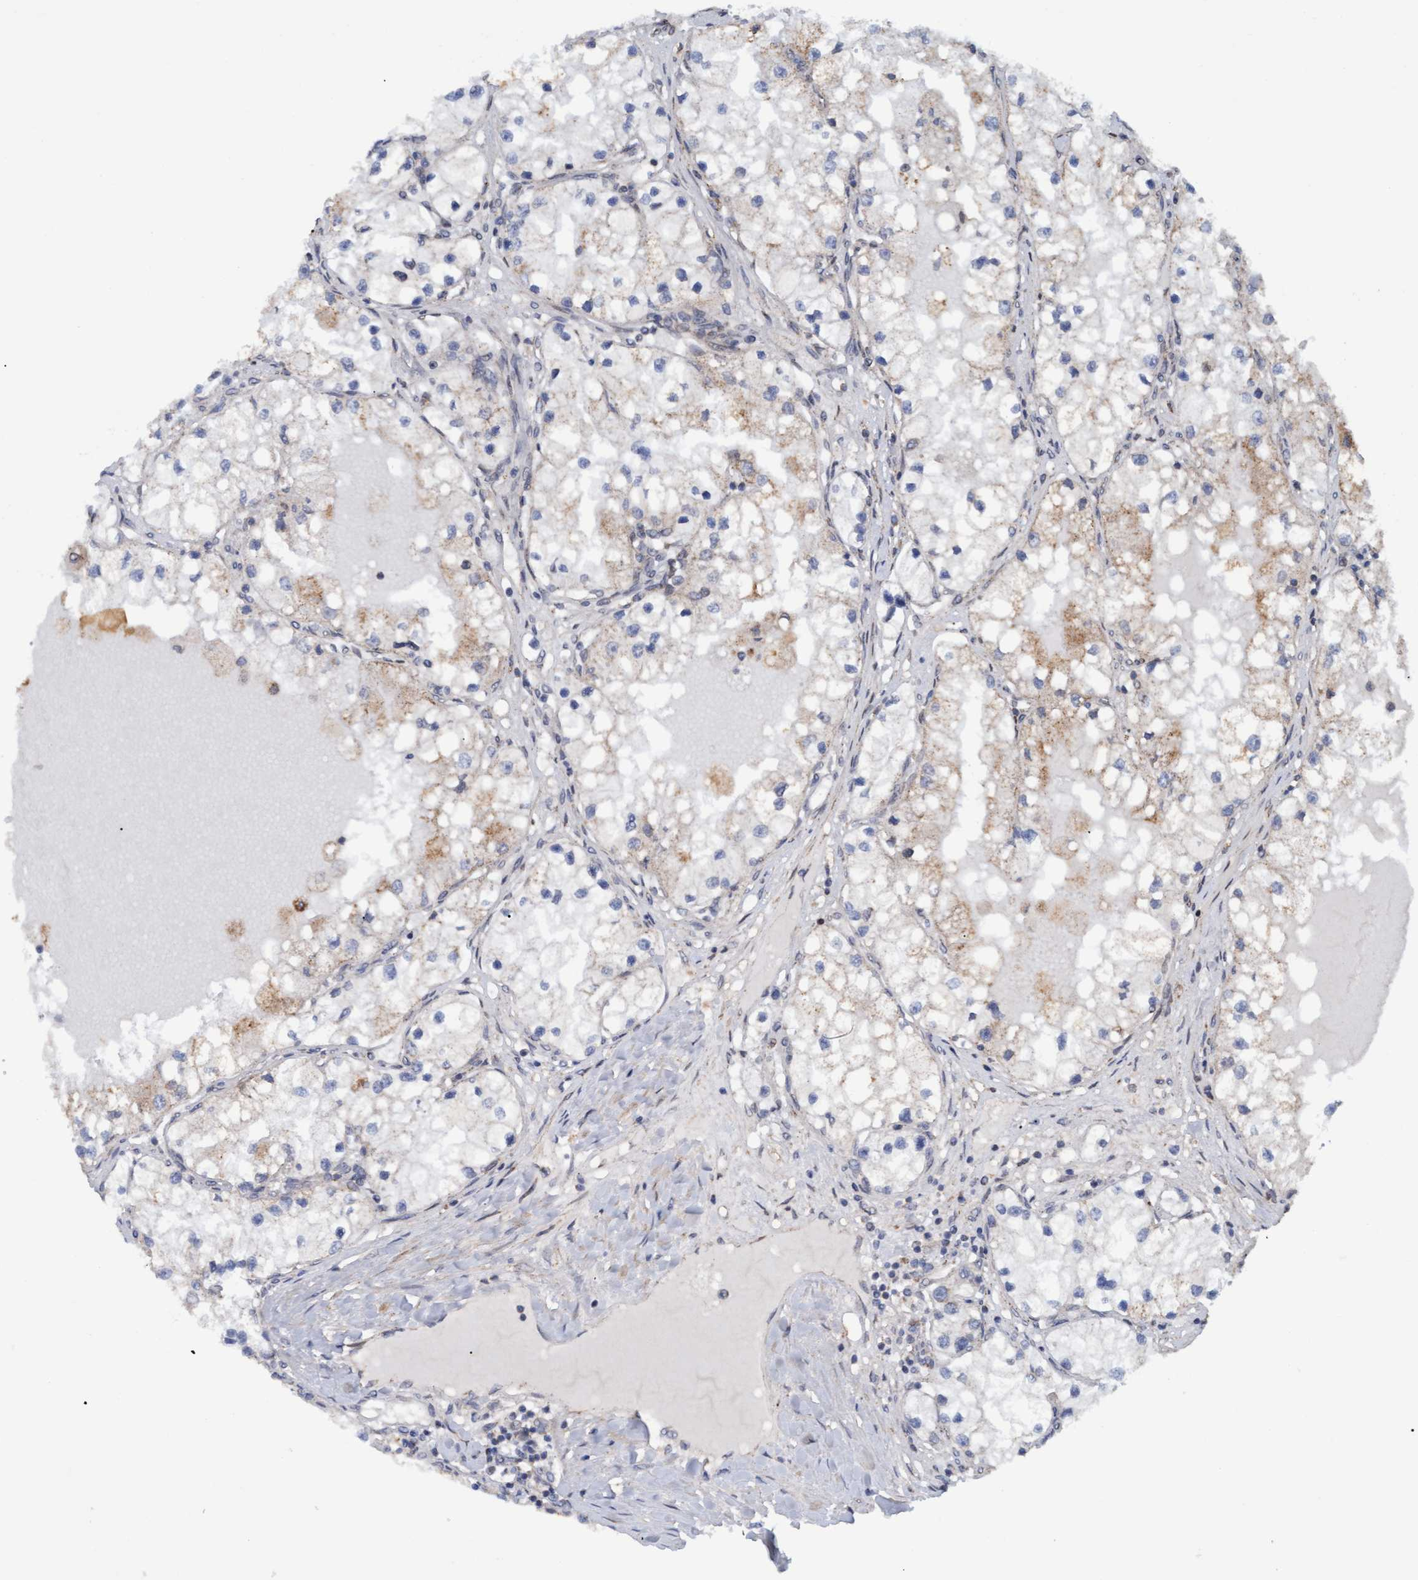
{"staining": {"intensity": "weak", "quantity": "25%-75%", "location": "cytoplasmic/membranous"}, "tissue": "renal cancer", "cell_type": "Tumor cells", "image_type": "cancer", "snomed": [{"axis": "morphology", "description": "Adenocarcinoma, NOS"}, {"axis": "topography", "description": "Kidney"}], "caption": "Renal adenocarcinoma stained for a protein displays weak cytoplasmic/membranous positivity in tumor cells. (Stains: DAB in brown, nuclei in blue, Microscopy: brightfield microscopy at high magnification).", "gene": "MGLL", "patient": {"sex": "male", "age": 68}}